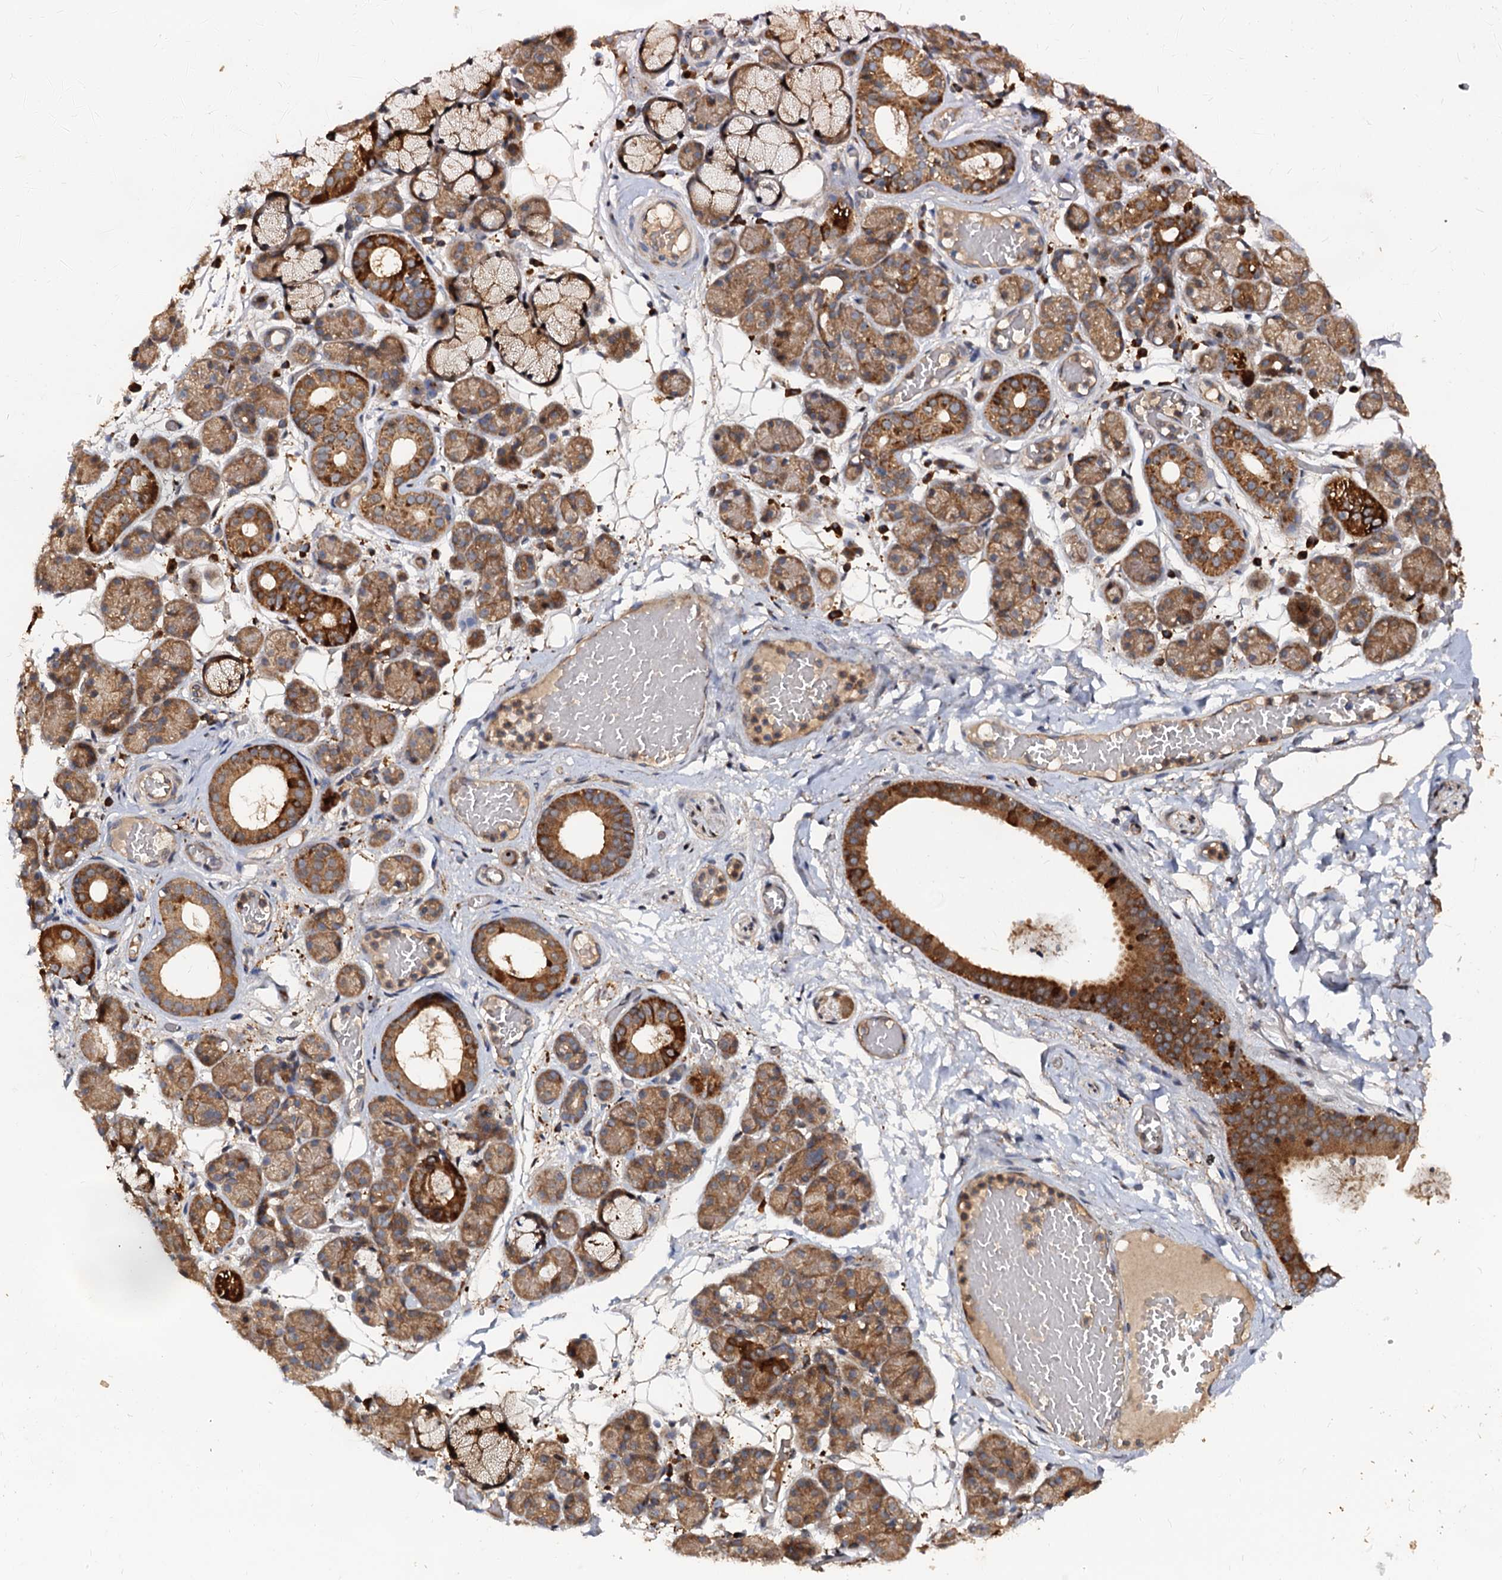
{"staining": {"intensity": "strong", "quantity": "25%-75%", "location": "cytoplasmic/membranous"}, "tissue": "salivary gland", "cell_type": "Glandular cells", "image_type": "normal", "snomed": [{"axis": "morphology", "description": "Normal tissue, NOS"}, {"axis": "topography", "description": "Salivary gland"}], "caption": "Protein expression analysis of benign human salivary gland reveals strong cytoplasmic/membranous staining in about 25%-75% of glandular cells. The staining was performed using DAB to visualize the protein expression in brown, while the nuclei were stained in blue with hematoxylin (Magnification: 20x).", "gene": "WWC3", "patient": {"sex": "male", "age": 63}}